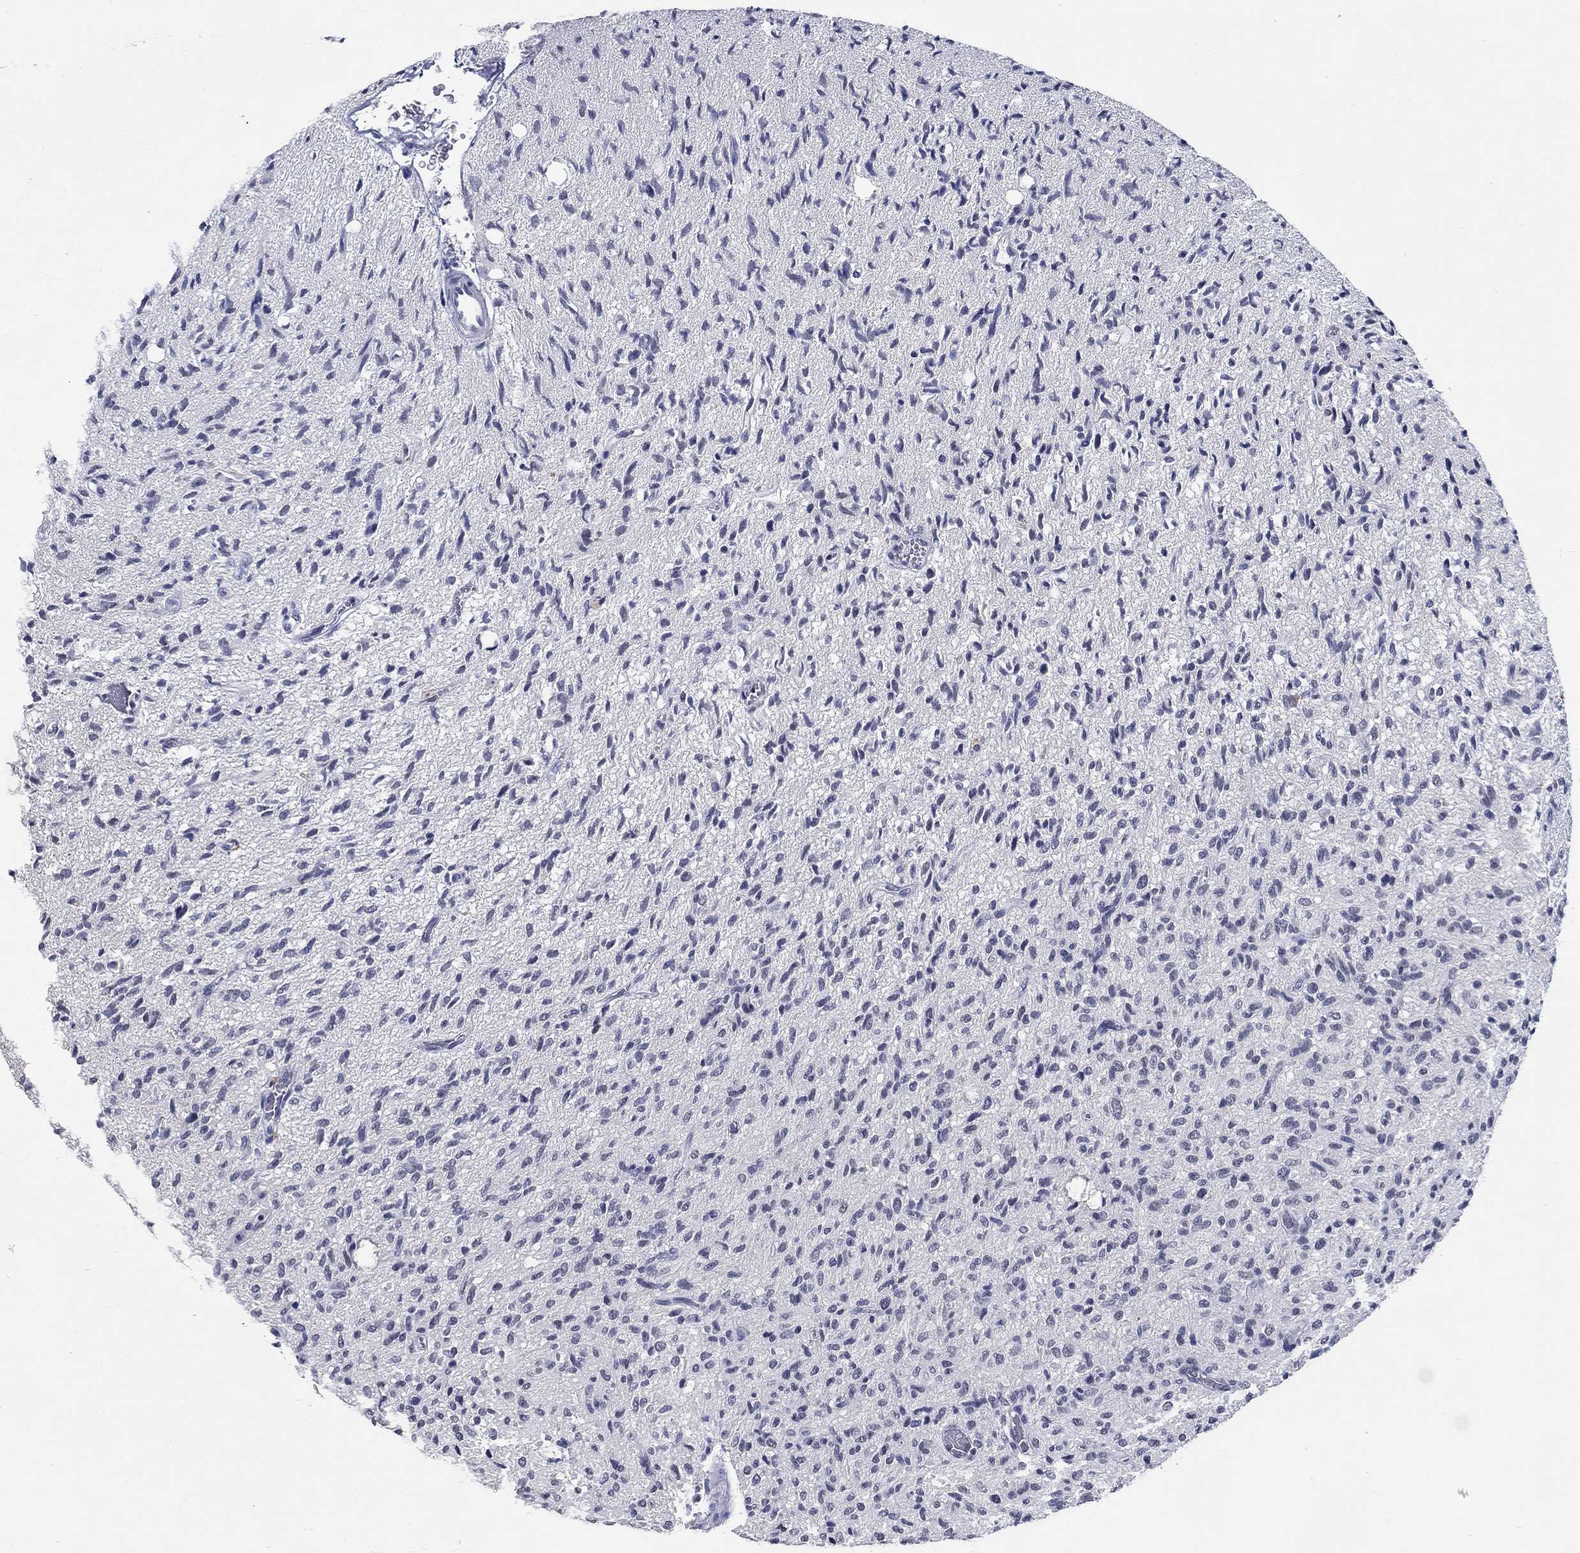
{"staining": {"intensity": "negative", "quantity": "none", "location": "none"}, "tissue": "glioma", "cell_type": "Tumor cells", "image_type": "cancer", "snomed": [{"axis": "morphology", "description": "Glioma, malignant, High grade"}, {"axis": "topography", "description": "Brain"}], "caption": "Protein analysis of malignant high-grade glioma displays no significant positivity in tumor cells. (Brightfield microscopy of DAB (3,3'-diaminobenzidine) immunohistochemistry at high magnification).", "gene": "GRIN1", "patient": {"sex": "male", "age": 64}}